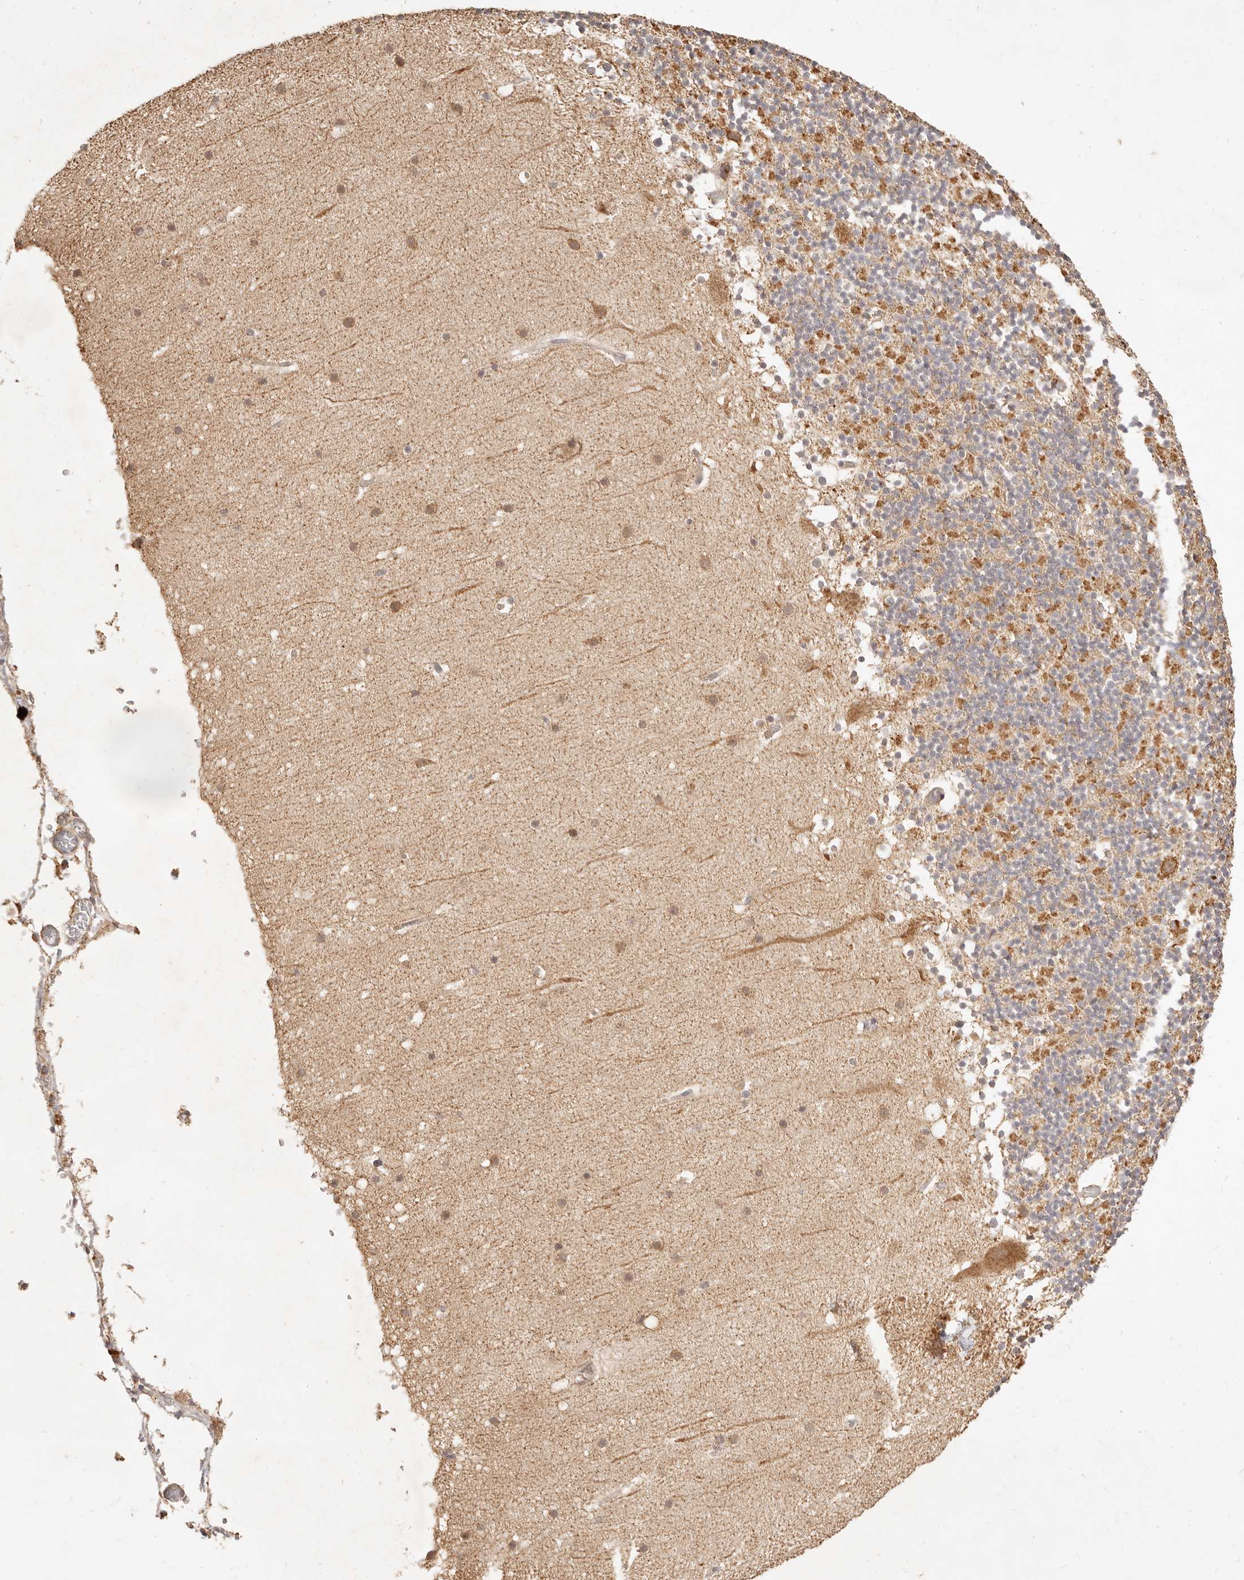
{"staining": {"intensity": "moderate", "quantity": "25%-75%", "location": "cytoplasmic/membranous"}, "tissue": "cerebellum", "cell_type": "Cells in granular layer", "image_type": "normal", "snomed": [{"axis": "morphology", "description": "Normal tissue, NOS"}, {"axis": "topography", "description": "Cerebellum"}], "caption": "About 25%-75% of cells in granular layer in normal human cerebellum demonstrate moderate cytoplasmic/membranous protein staining as visualized by brown immunohistochemical staining.", "gene": "CPLANE2", "patient": {"sex": "male", "age": 57}}